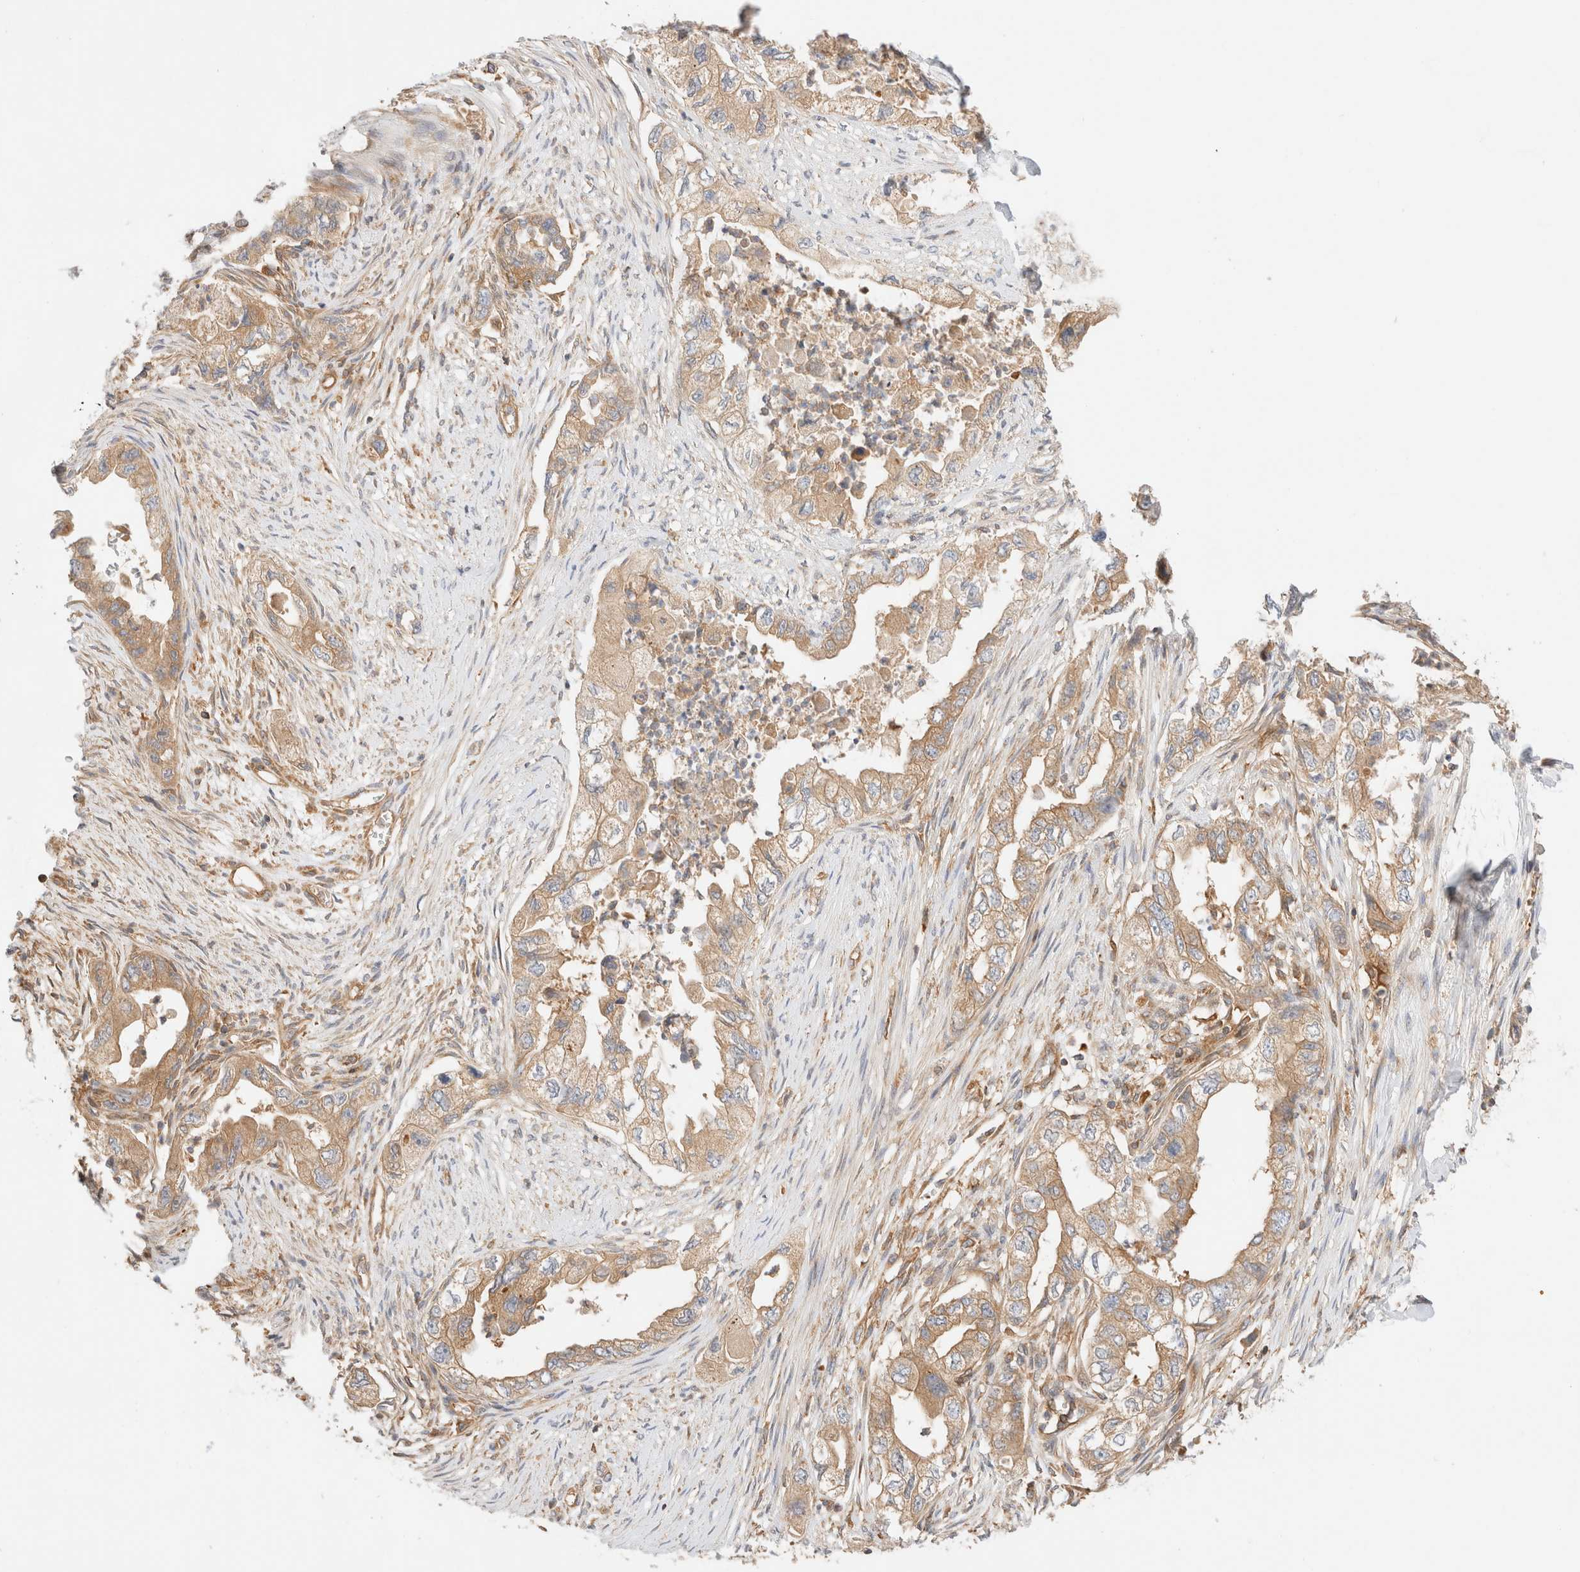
{"staining": {"intensity": "weak", "quantity": ">75%", "location": "cytoplasmic/membranous"}, "tissue": "pancreatic cancer", "cell_type": "Tumor cells", "image_type": "cancer", "snomed": [{"axis": "morphology", "description": "Adenocarcinoma, NOS"}, {"axis": "topography", "description": "Pancreas"}], "caption": "About >75% of tumor cells in pancreatic adenocarcinoma demonstrate weak cytoplasmic/membranous protein staining as visualized by brown immunohistochemical staining.", "gene": "RABEP1", "patient": {"sex": "female", "age": 73}}